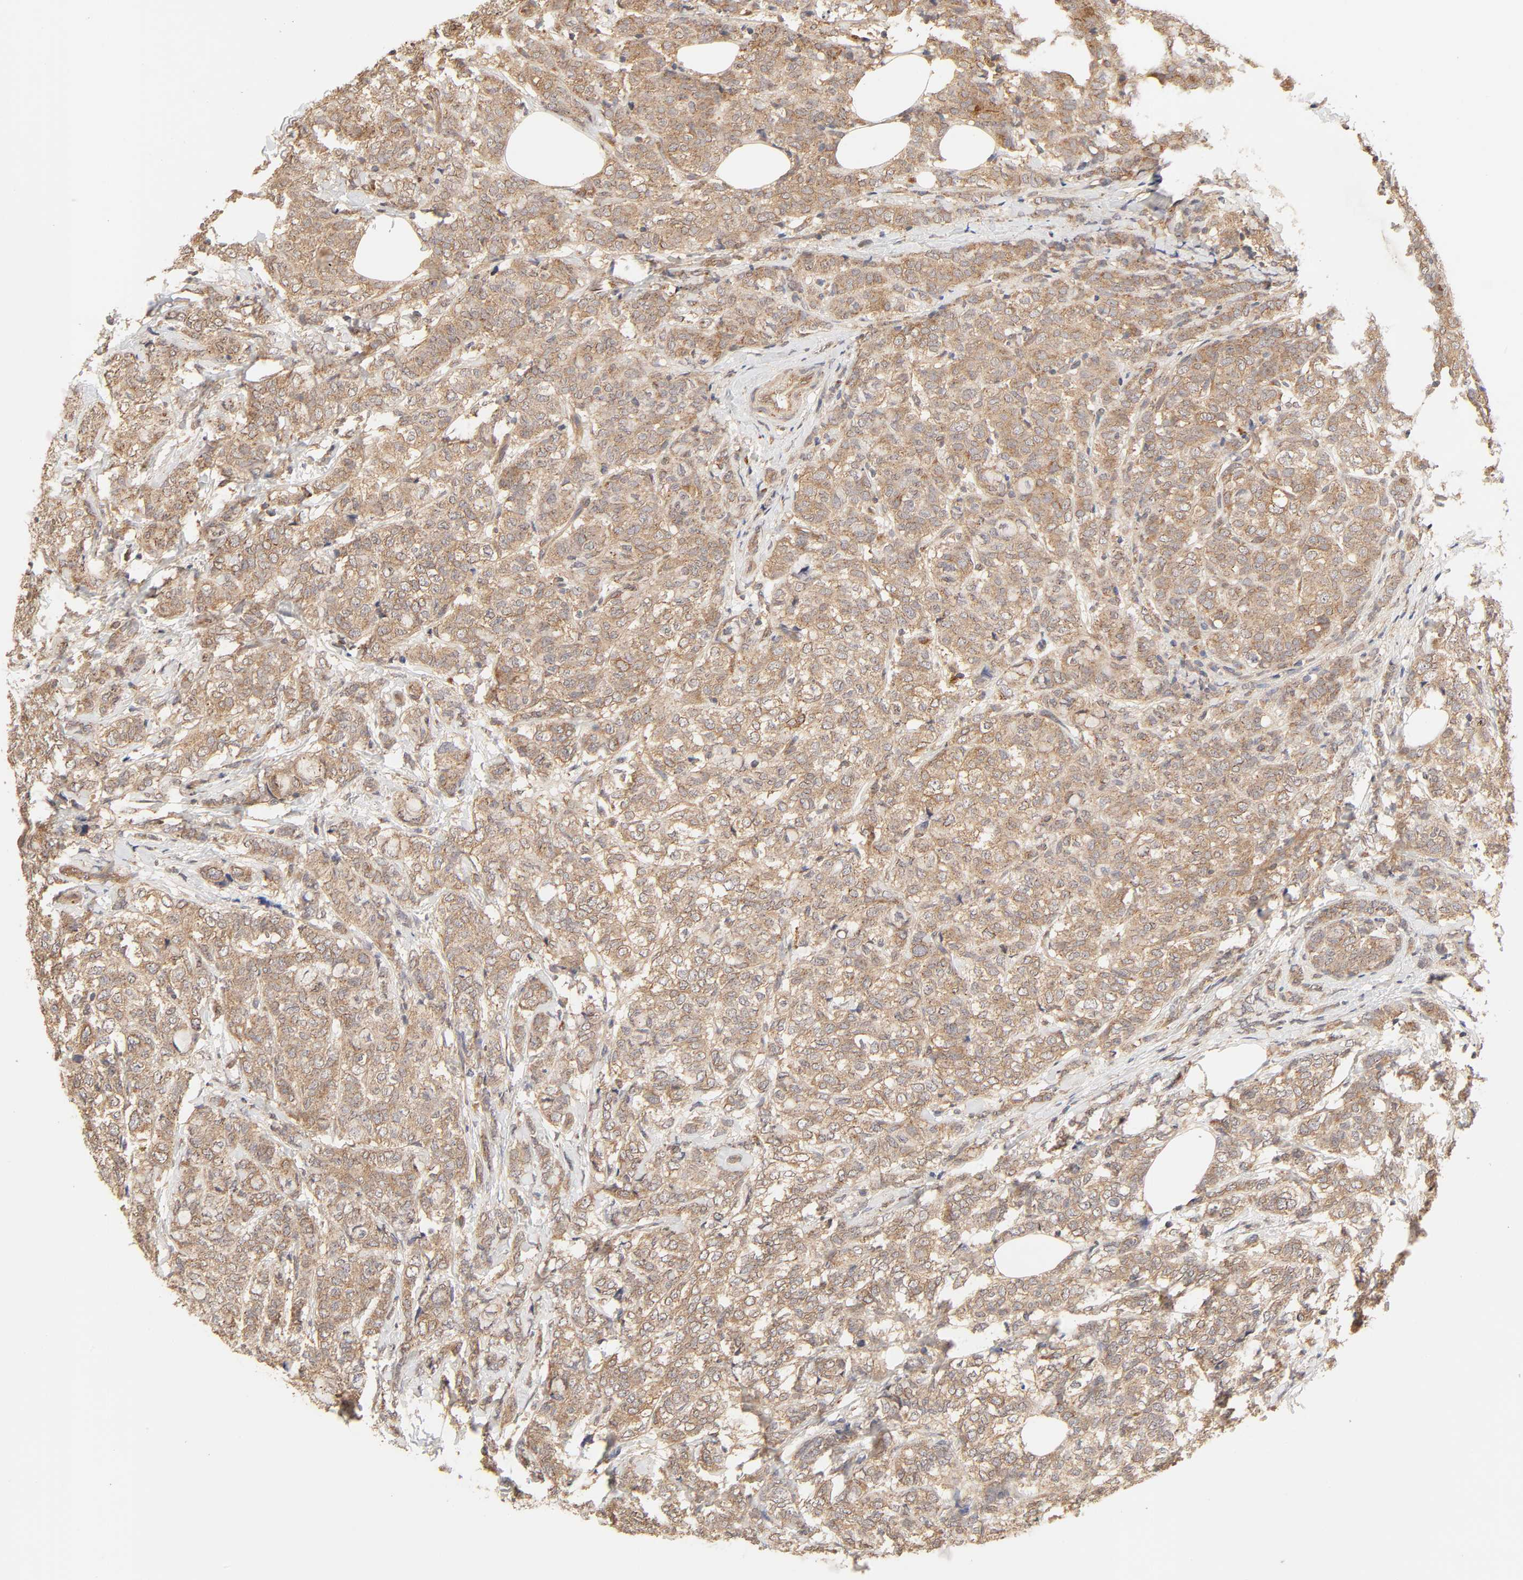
{"staining": {"intensity": "moderate", "quantity": ">75%", "location": "cytoplasmic/membranous"}, "tissue": "breast cancer", "cell_type": "Tumor cells", "image_type": "cancer", "snomed": [{"axis": "morphology", "description": "Lobular carcinoma"}, {"axis": "topography", "description": "Breast"}], "caption": "Immunohistochemistry staining of breast cancer (lobular carcinoma), which demonstrates medium levels of moderate cytoplasmic/membranous positivity in about >75% of tumor cells indicating moderate cytoplasmic/membranous protein staining. The staining was performed using DAB (brown) for protein detection and nuclei were counterstained in hematoxylin (blue).", "gene": "EPS8", "patient": {"sex": "female", "age": 60}}